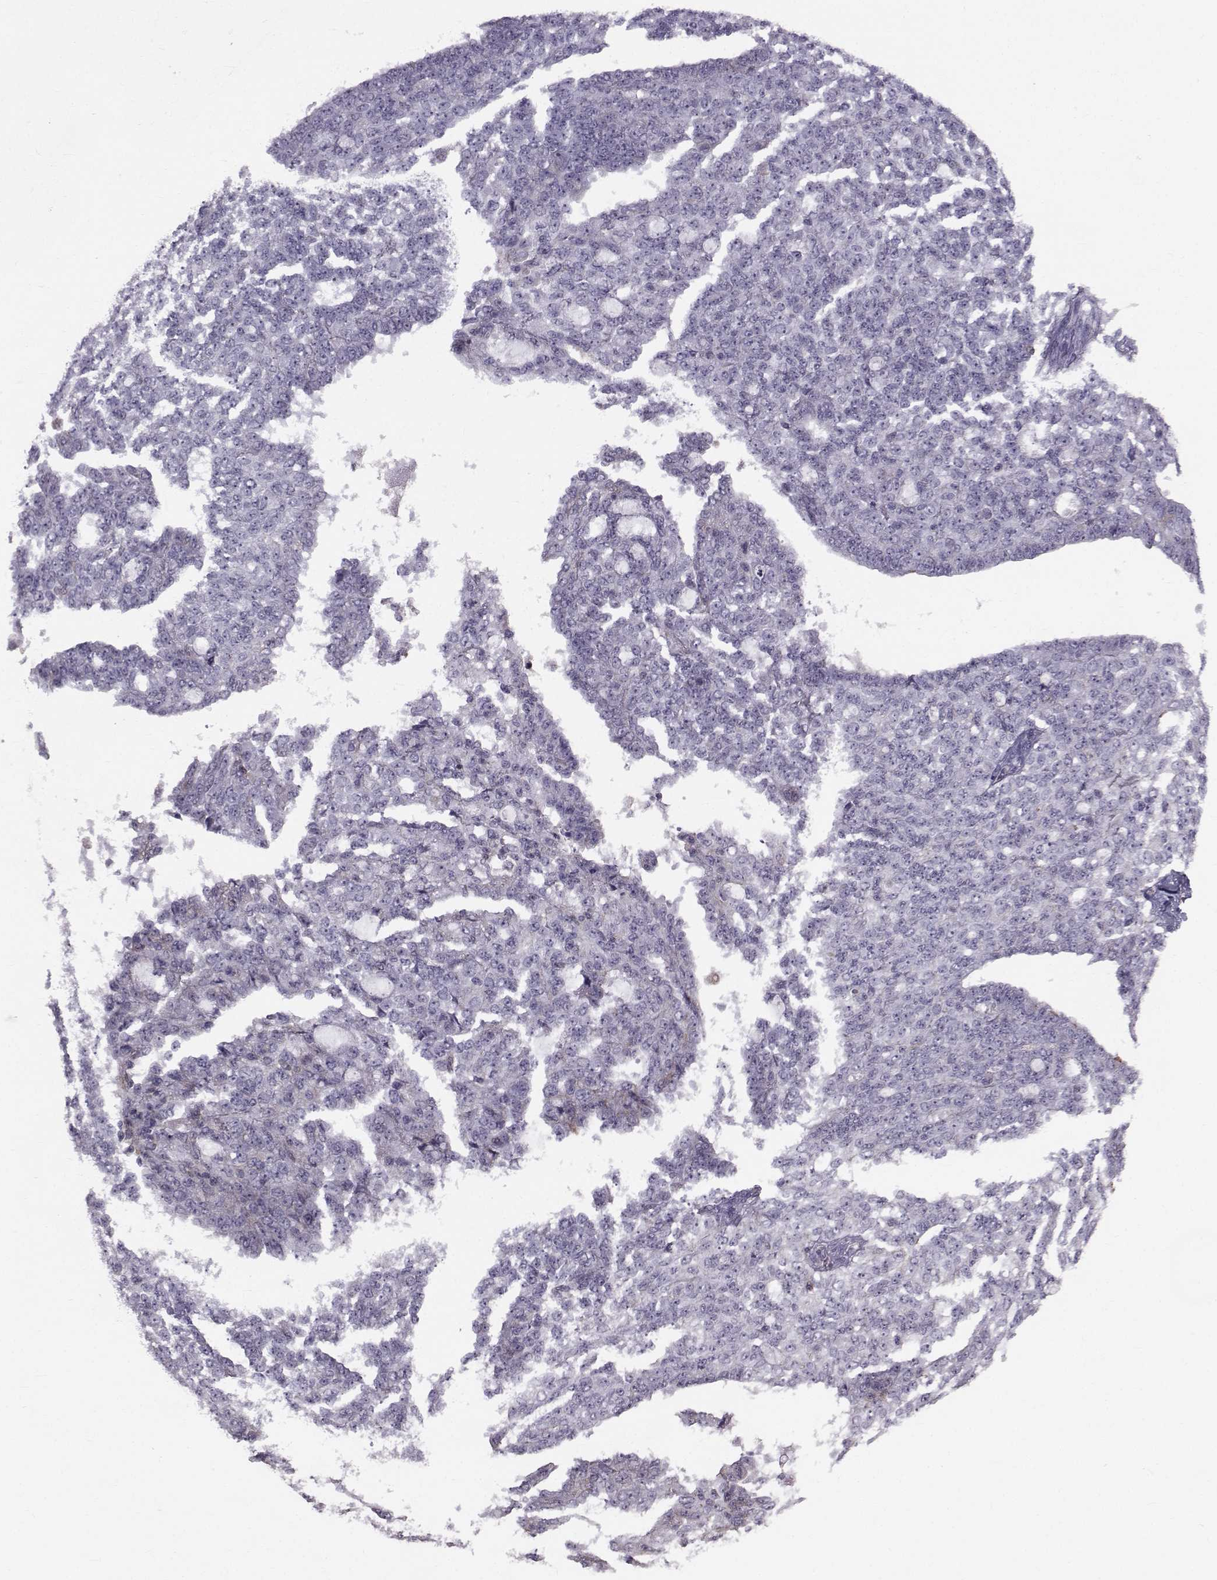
{"staining": {"intensity": "negative", "quantity": "none", "location": "none"}, "tissue": "ovarian cancer", "cell_type": "Tumor cells", "image_type": "cancer", "snomed": [{"axis": "morphology", "description": "Cystadenocarcinoma, serous, NOS"}, {"axis": "topography", "description": "Ovary"}], "caption": "DAB immunohistochemical staining of human ovarian cancer displays no significant expression in tumor cells. Brightfield microscopy of immunohistochemistry (IHC) stained with DAB (brown) and hematoxylin (blue), captured at high magnification.", "gene": "GARIN3", "patient": {"sex": "female", "age": 71}}